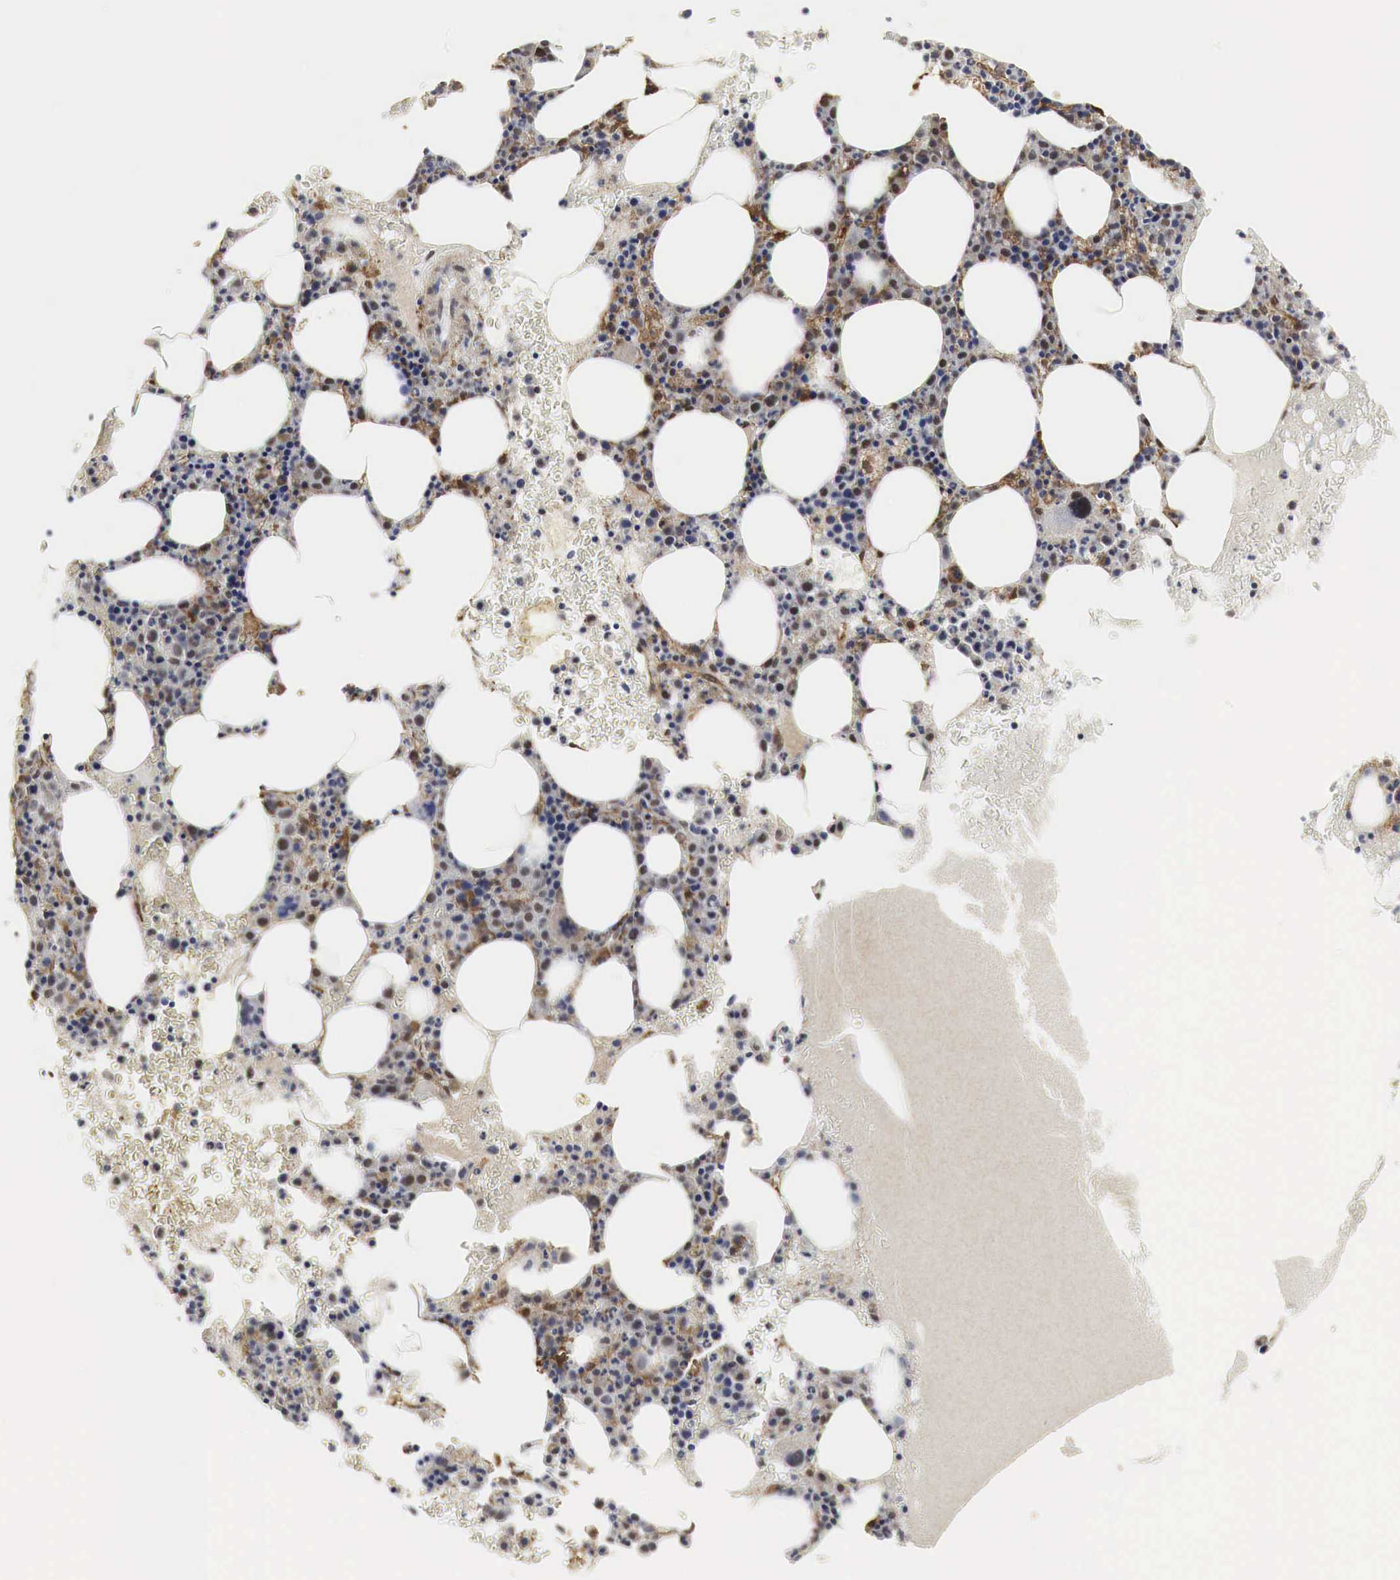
{"staining": {"intensity": "moderate", "quantity": "25%-75%", "location": "nuclear"}, "tissue": "bone marrow", "cell_type": "Hematopoietic cells", "image_type": "normal", "snomed": [{"axis": "morphology", "description": "Normal tissue, NOS"}, {"axis": "topography", "description": "Bone marrow"}], "caption": "Unremarkable bone marrow displays moderate nuclear expression in approximately 25%-75% of hematopoietic cells Nuclei are stained in blue..", "gene": "SPIN1", "patient": {"sex": "female", "age": 88}}